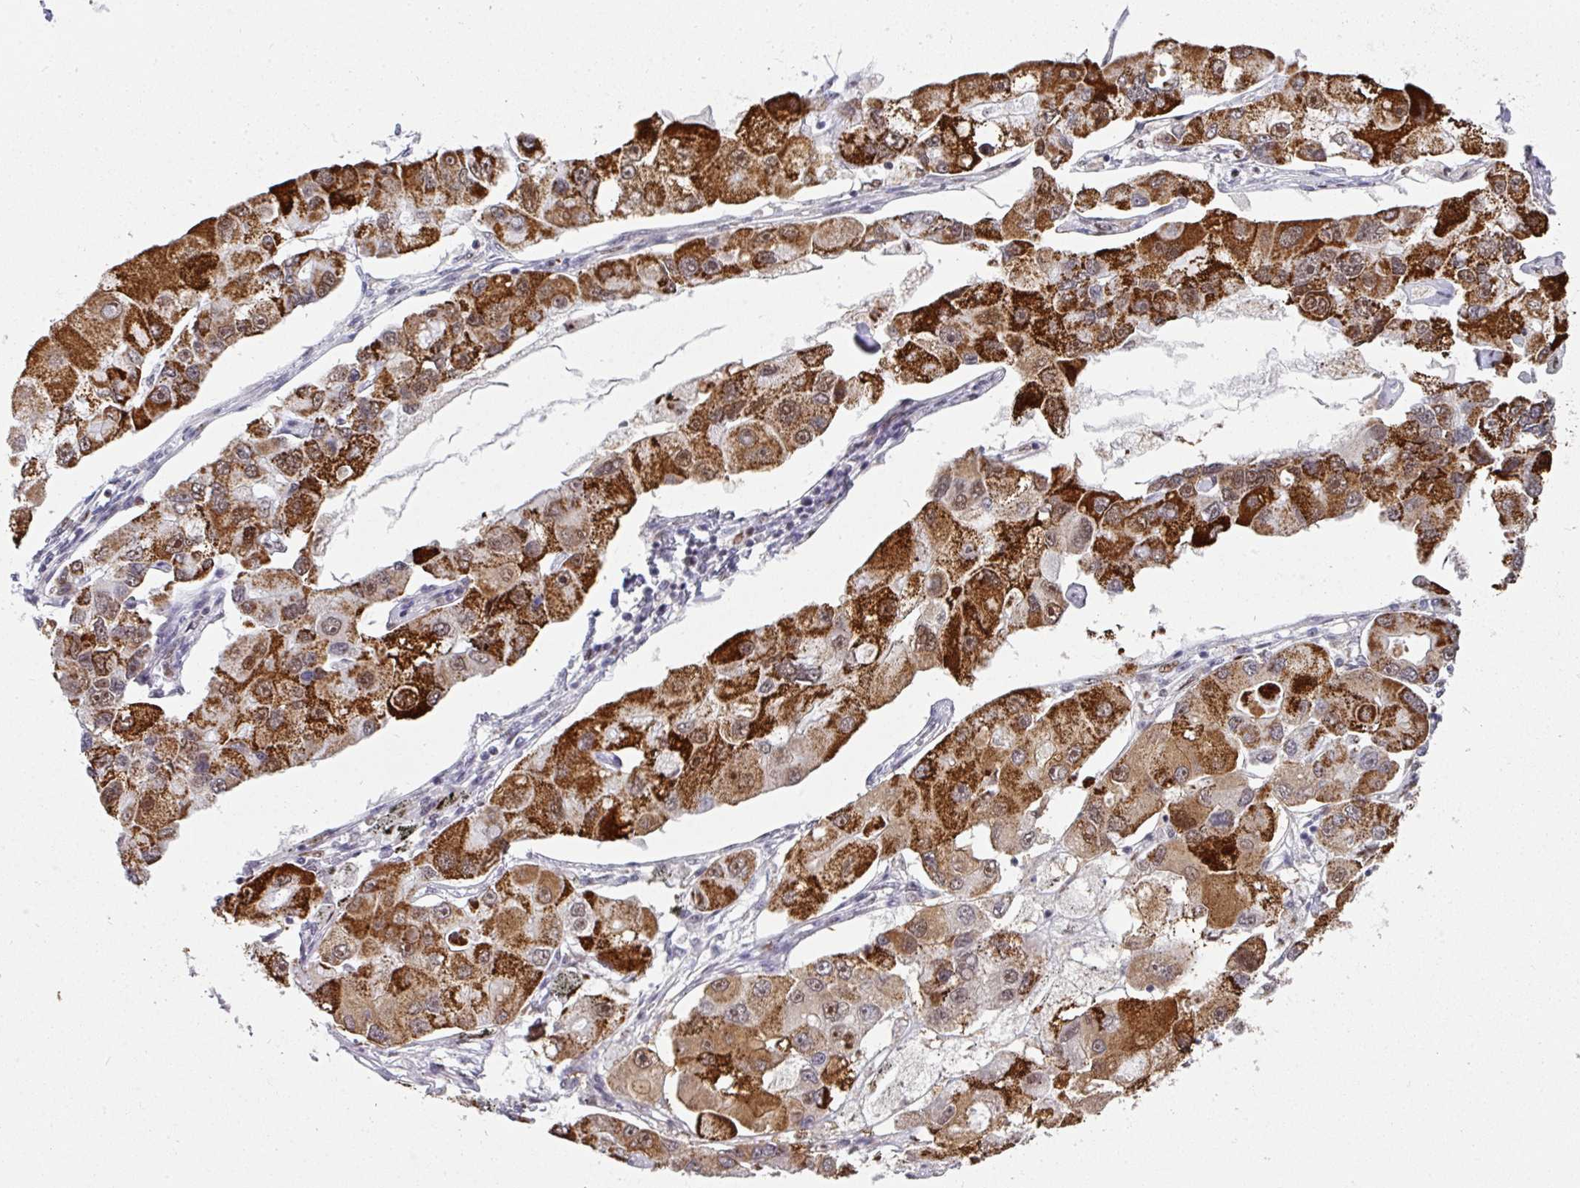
{"staining": {"intensity": "strong", "quantity": ">75%", "location": "cytoplasmic/membranous,nuclear"}, "tissue": "lung cancer", "cell_type": "Tumor cells", "image_type": "cancer", "snomed": [{"axis": "morphology", "description": "Adenocarcinoma, NOS"}, {"axis": "topography", "description": "Lung"}], "caption": "High-magnification brightfield microscopy of lung adenocarcinoma stained with DAB (brown) and counterstained with hematoxylin (blue). tumor cells exhibit strong cytoplasmic/membranous and nuclear expression is present in about>75% of cells.", "gene": "RAD50", "patient": {"sex": "female", "age": 54}}